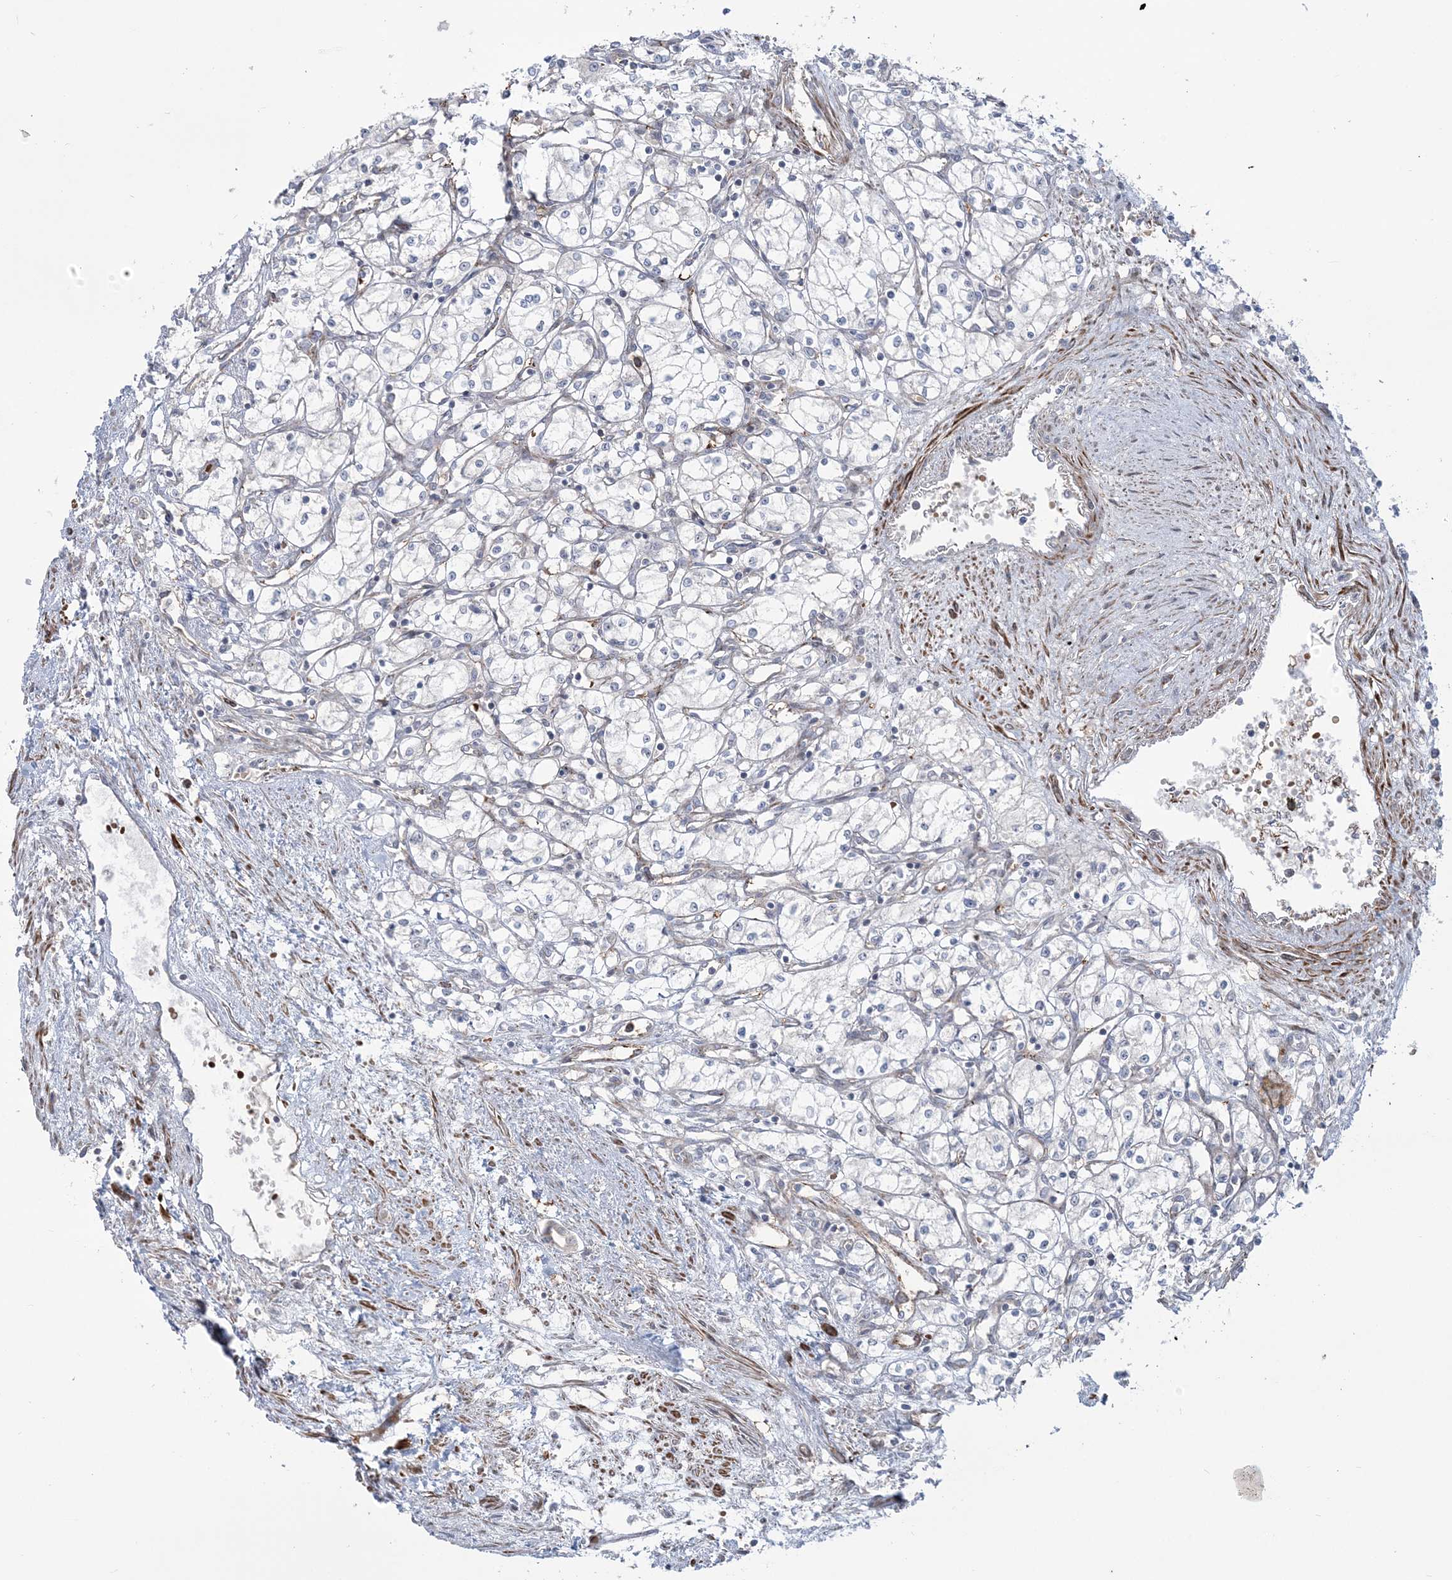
{"staining": {"intensity": "negative", "quantity": "none", "location": "none"}, "tissue": "renal cancer", "cell_type": "Tumor cells", "image_type": "cancer", "snomed": [{"axis": "morphology", "description": "Adenocarcinoma, NOS"}, {"axis": "topography", "description": "Kidney"}], "caption": "Tumor cells show no significant protein staining in renal adenocarcinoma.", "gene": "NUDT9", "patient": {"sex": "male", "age": 59}}